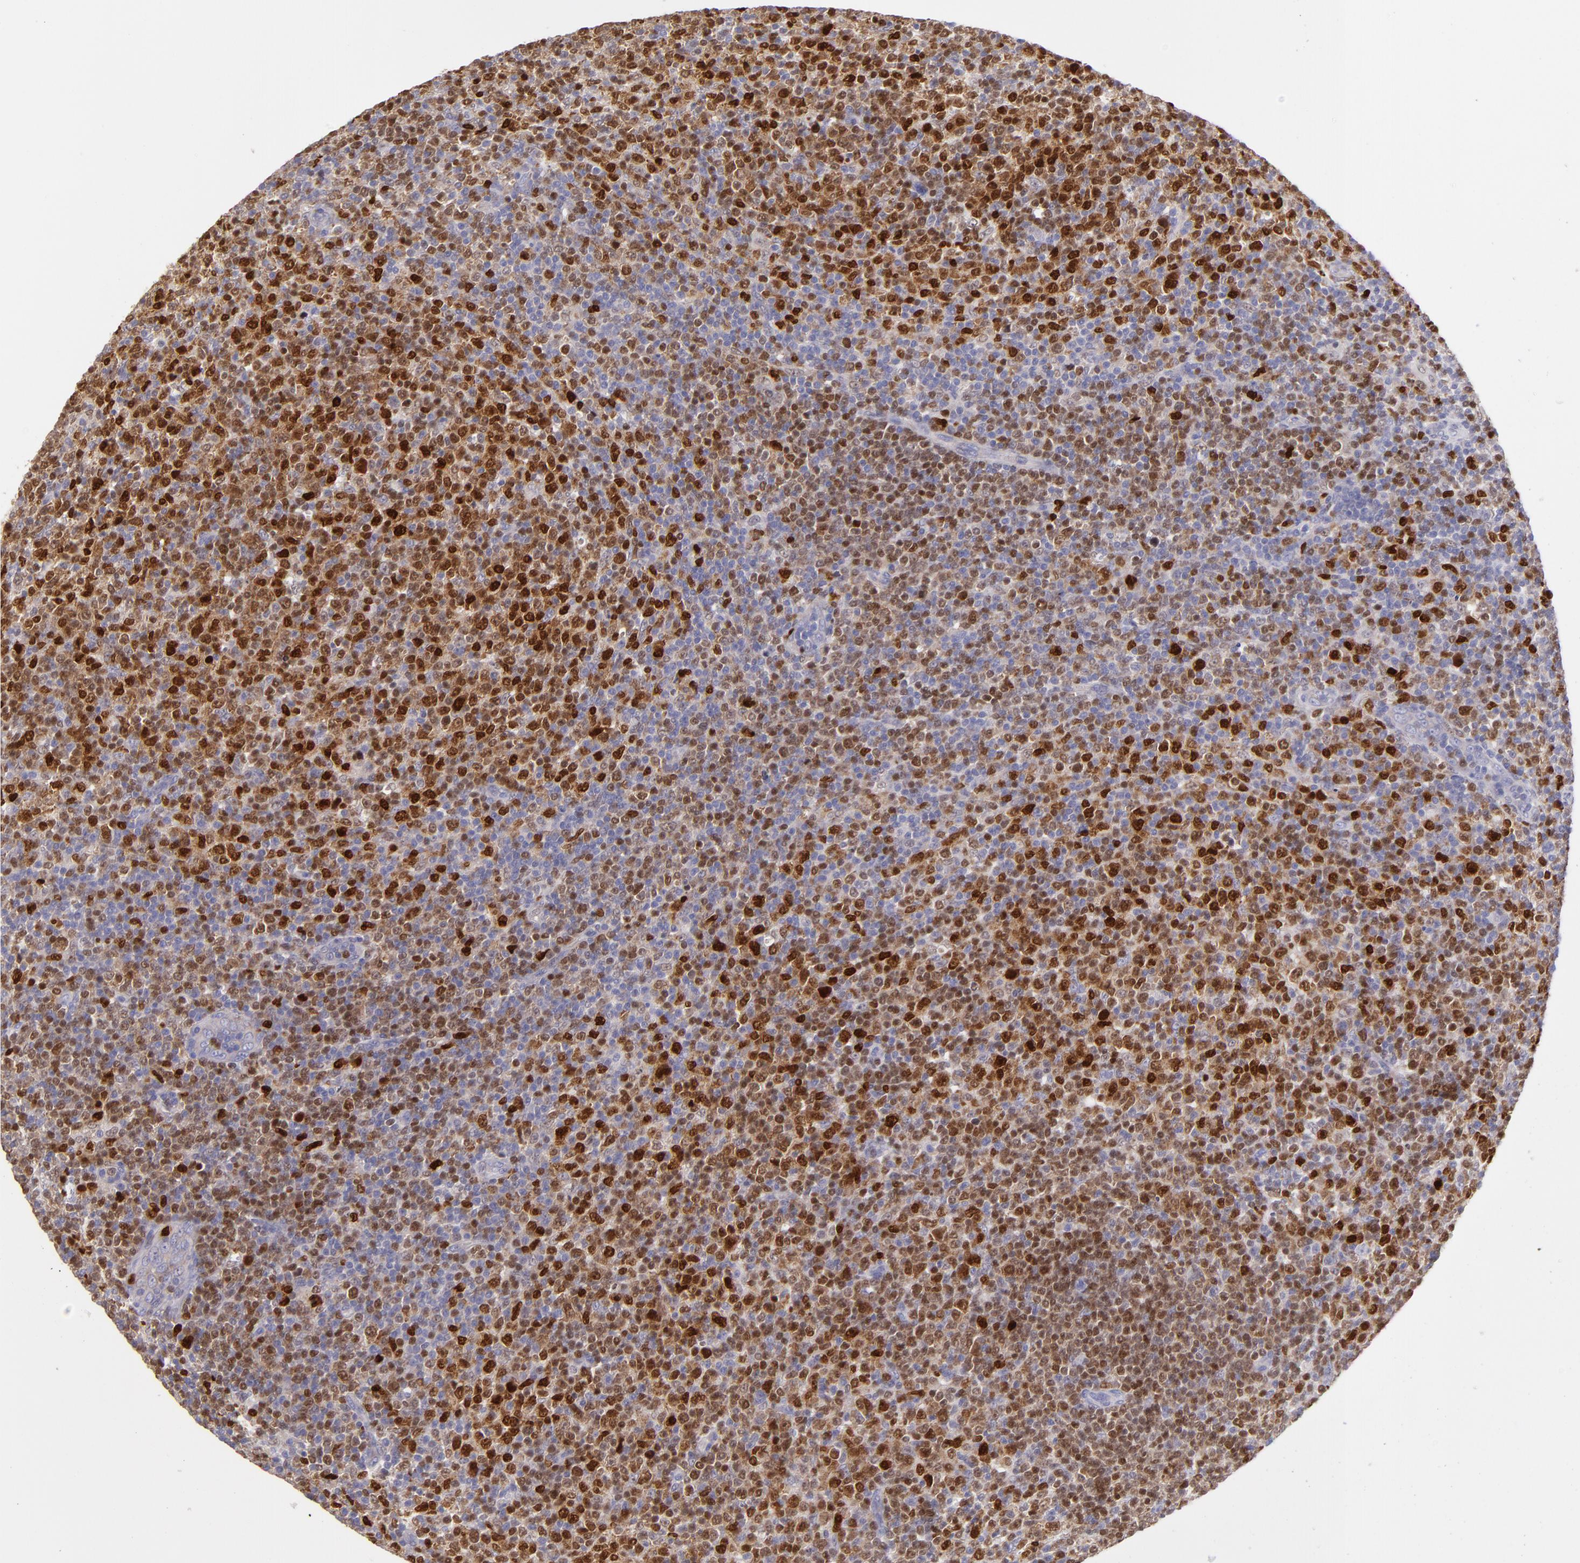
{"staining": {"intensity": "strong", "quantity": "25%-75%", "location": "cytoplasmic/membranous,nuclear"}, "tissue": "lymphoma", "cell_type": "Tumor cells", "image_type": "cancer", "snomed": [{"axis": "morphology", "description": "Malignant lymphoma, non-Hodgkin's type, Low grade"}, {"axis": "topography", "description": "Lymph node"}], "caption": "Protein expression analysis of human malignant lymphoma, non-Hodgkin's type (low-grade) reveals strong cytoplasmic/membranous and nuclear staining in about 25%-75% of tumor cells. (IHC, brightfield microscopy, high magnification).", "gene": "IRF8", "patient": {"sex": "male", "age": 70}}